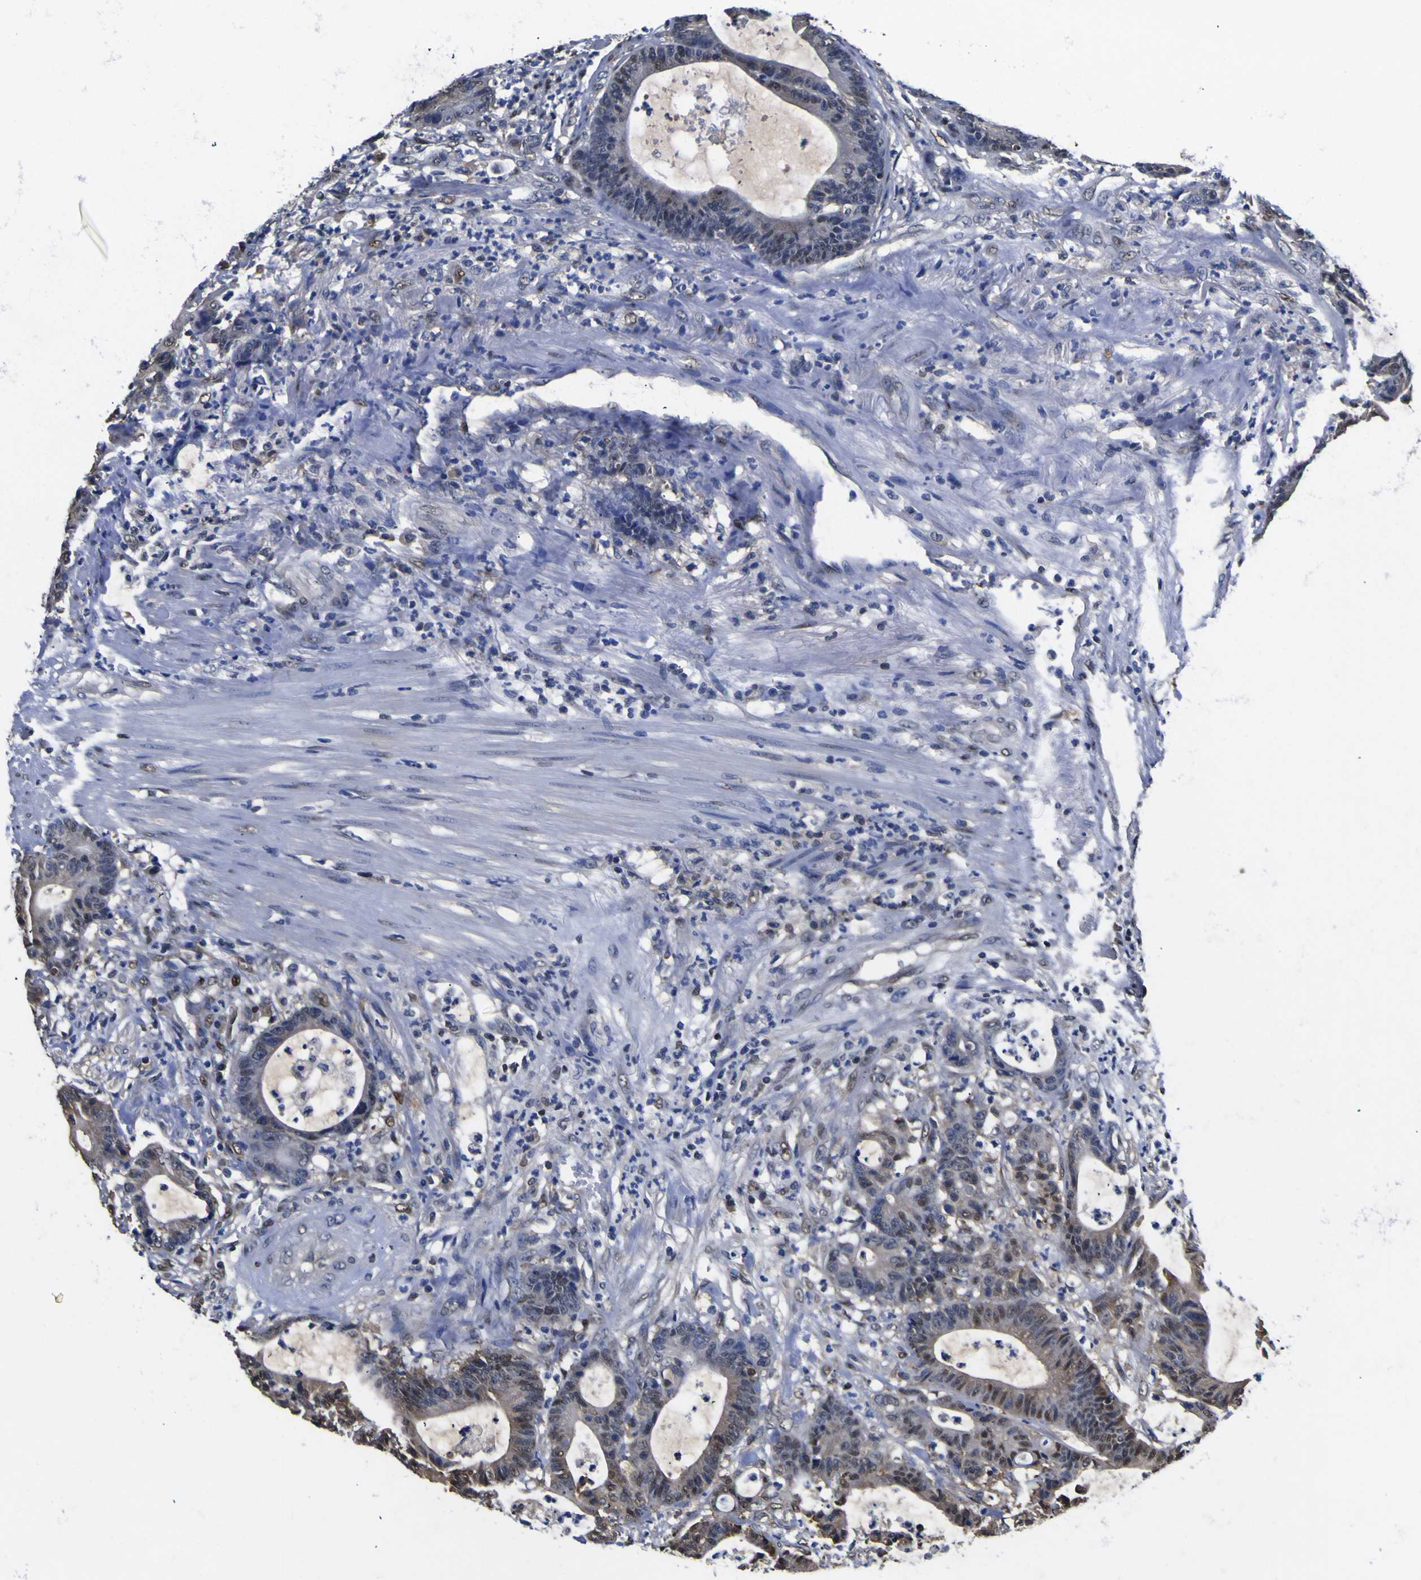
{"staining": {"intensity": "moderate", "quantity": "25%-75%", "location": "nuclear"}, "tissue": "colorectal cancer", "cell_type": "Tumor cells", "image_type": "cancer", "snomed": [{"axis": "morphology", "description": "Adenocarcinoma, NOS"}, {"axis": "topography", "description": "Colon"}], "caption": "The immunohistochemical stain labels moderate nuclear expression in tumor cells of adenocarcinoma (colorectal) tissue.", "gene": "FAM110B", "patient": {"sex": "female", "age": 84}}